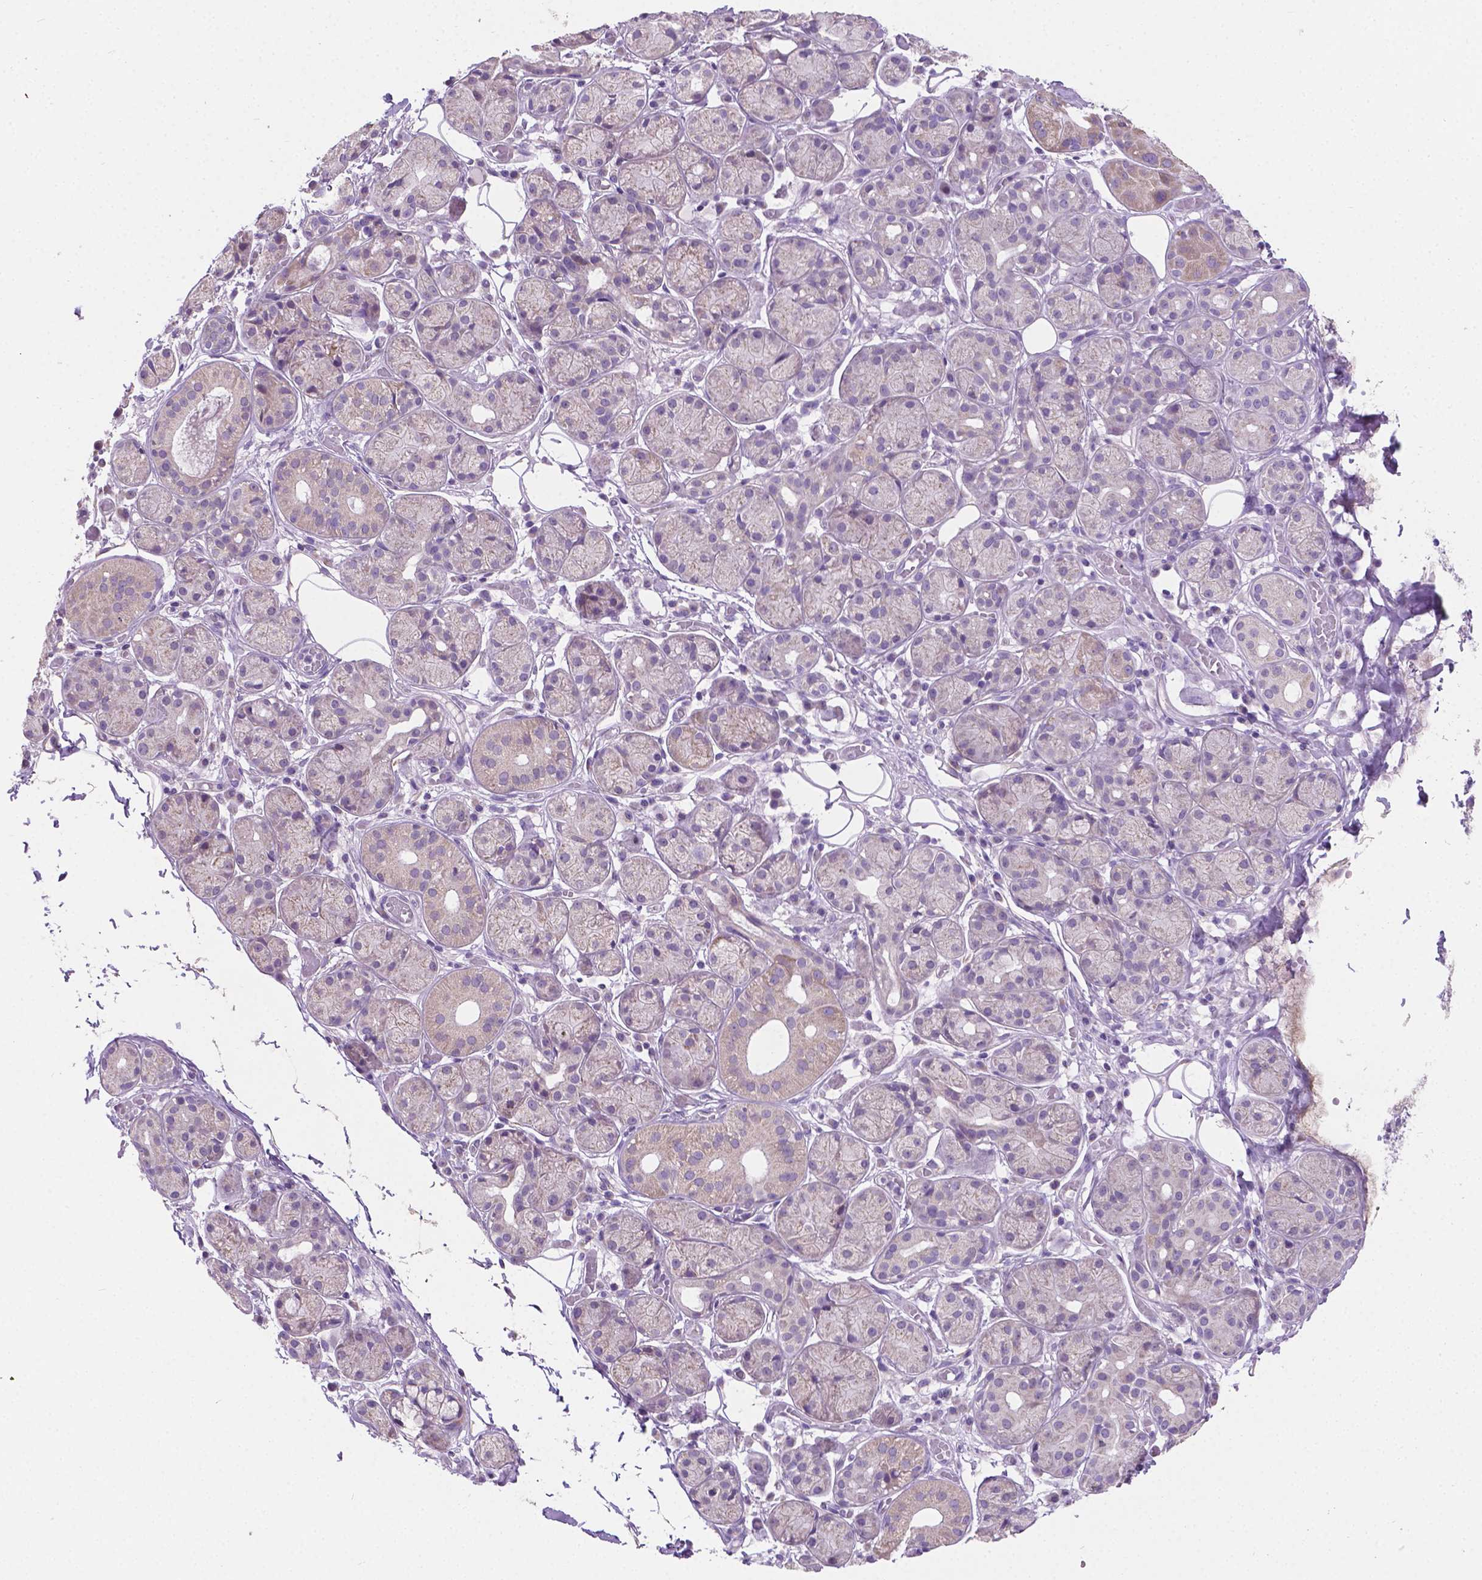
{"staining": {"intensity": "negative", "quantity": "none", "location": "none"}, "tissue": "salivary gland", "cell_type": "Glandular cells", "image_type": "normal", "snomed": [{"axis": "morphology", "description": "Normal tissue, NOS"}, {"axis": "topography", "description": "Salivary gland"}, {"axis": "topography", "description": "Peripheral nerve tissue"}], "caption": "There is no significant staining in glandular cells of salivary gland. Nuclei are stained in blue.", "gene": "CSPG5", "patient": {"sex": "male", "age": 71}}